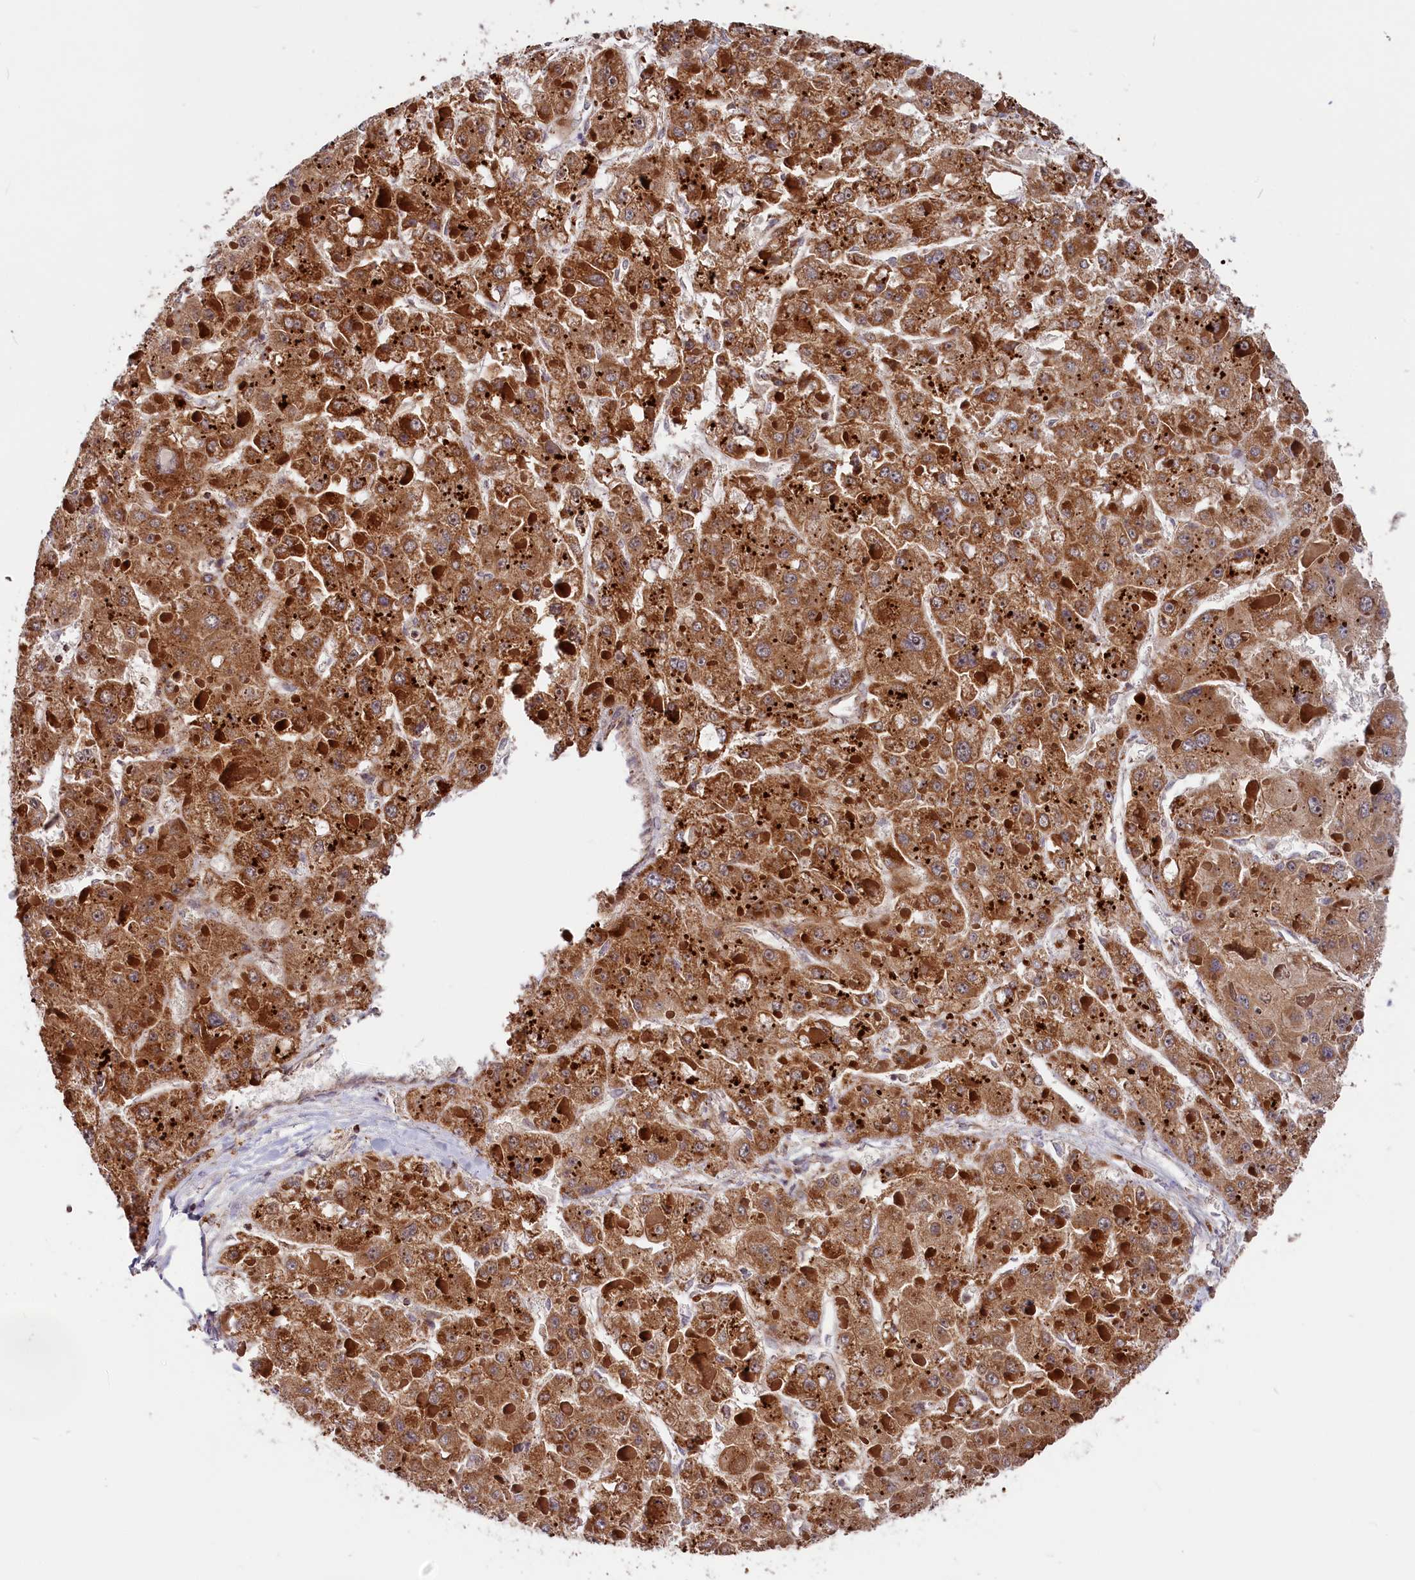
{"staining": {"intensity": "strong", "quantity": ">75%", "location": "cytoplasmic/membranous"}, "tissue": "liver cancer", "cell_type": "Tumor cells", "image_type": "cancer", "snomed": [{"axis": "morphology", "description": "Carcinoma, Hepatocellular, NOS"}, {"axis": "topography", "description": "Liver"}], "caption": "Immunohistochemical staining of liver cancer demonstrates high levels of strong cytoplasmic/membranous protein positivity in approximately >75% of tumor cells.", "gene": "MACROD1", "patient": {"sex": "female", "age": 73}}